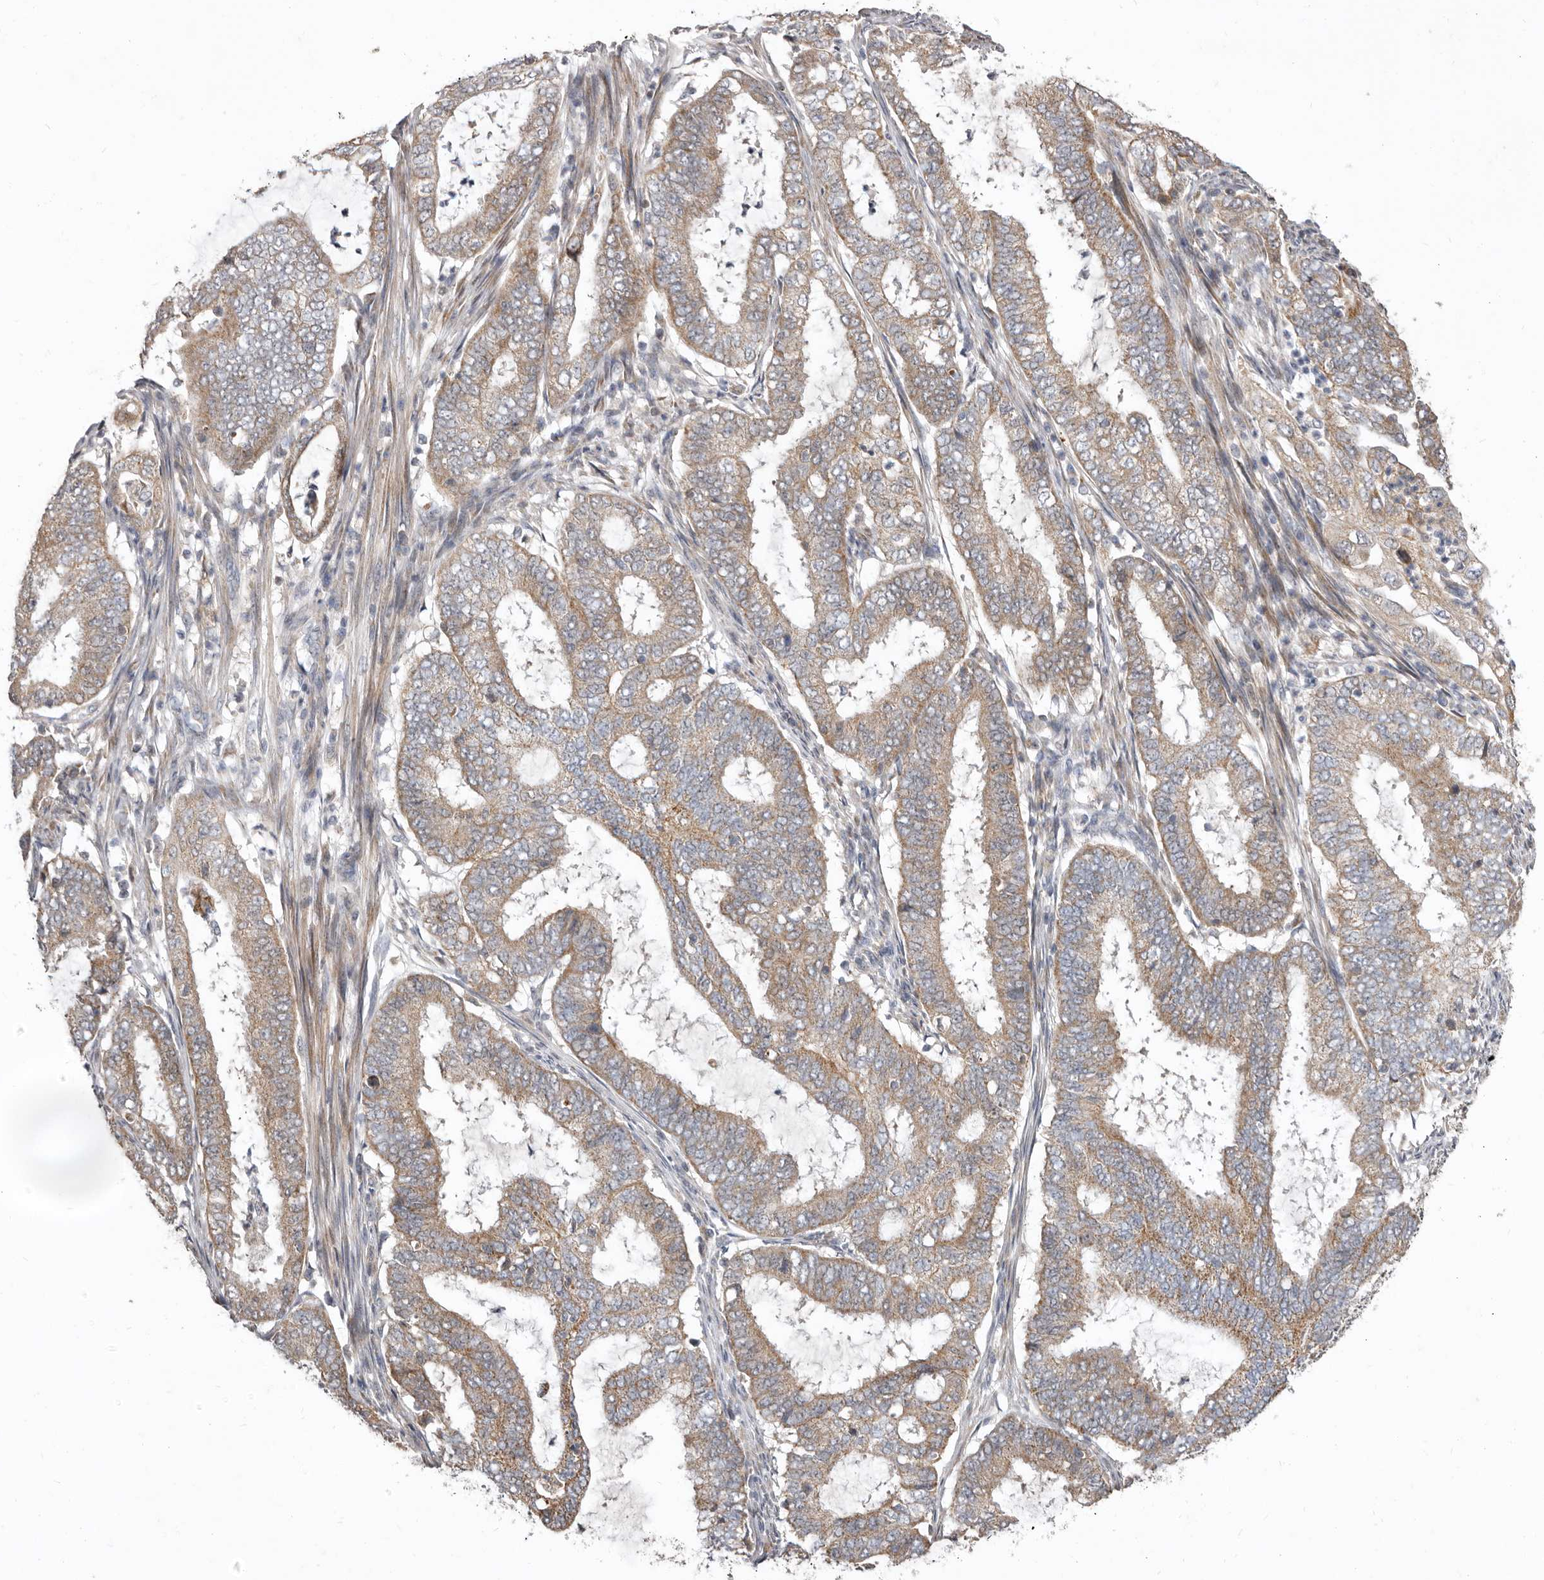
{"staining": {"intensity": "weak", "quantity": ">75%", "location": "cytoplasmic/membranous"}, "tissue": "endometrial cancer", "cell_type": "Tumor cells", "image_type": "cancer", "snomed": [{"axis": "morphology", "description": "Adenocarcinoma, NOS"}, {"axis": "topography", "description": "Endometrium"}], "caption": "Immunohistochemical staining of human endometrial cancer displays low levels of weak cytoplasmic/membranous positivity in approximately >75% of tumor cells.", "gene": "SMC4", "patient": {"sex": "female", "age": 51}}